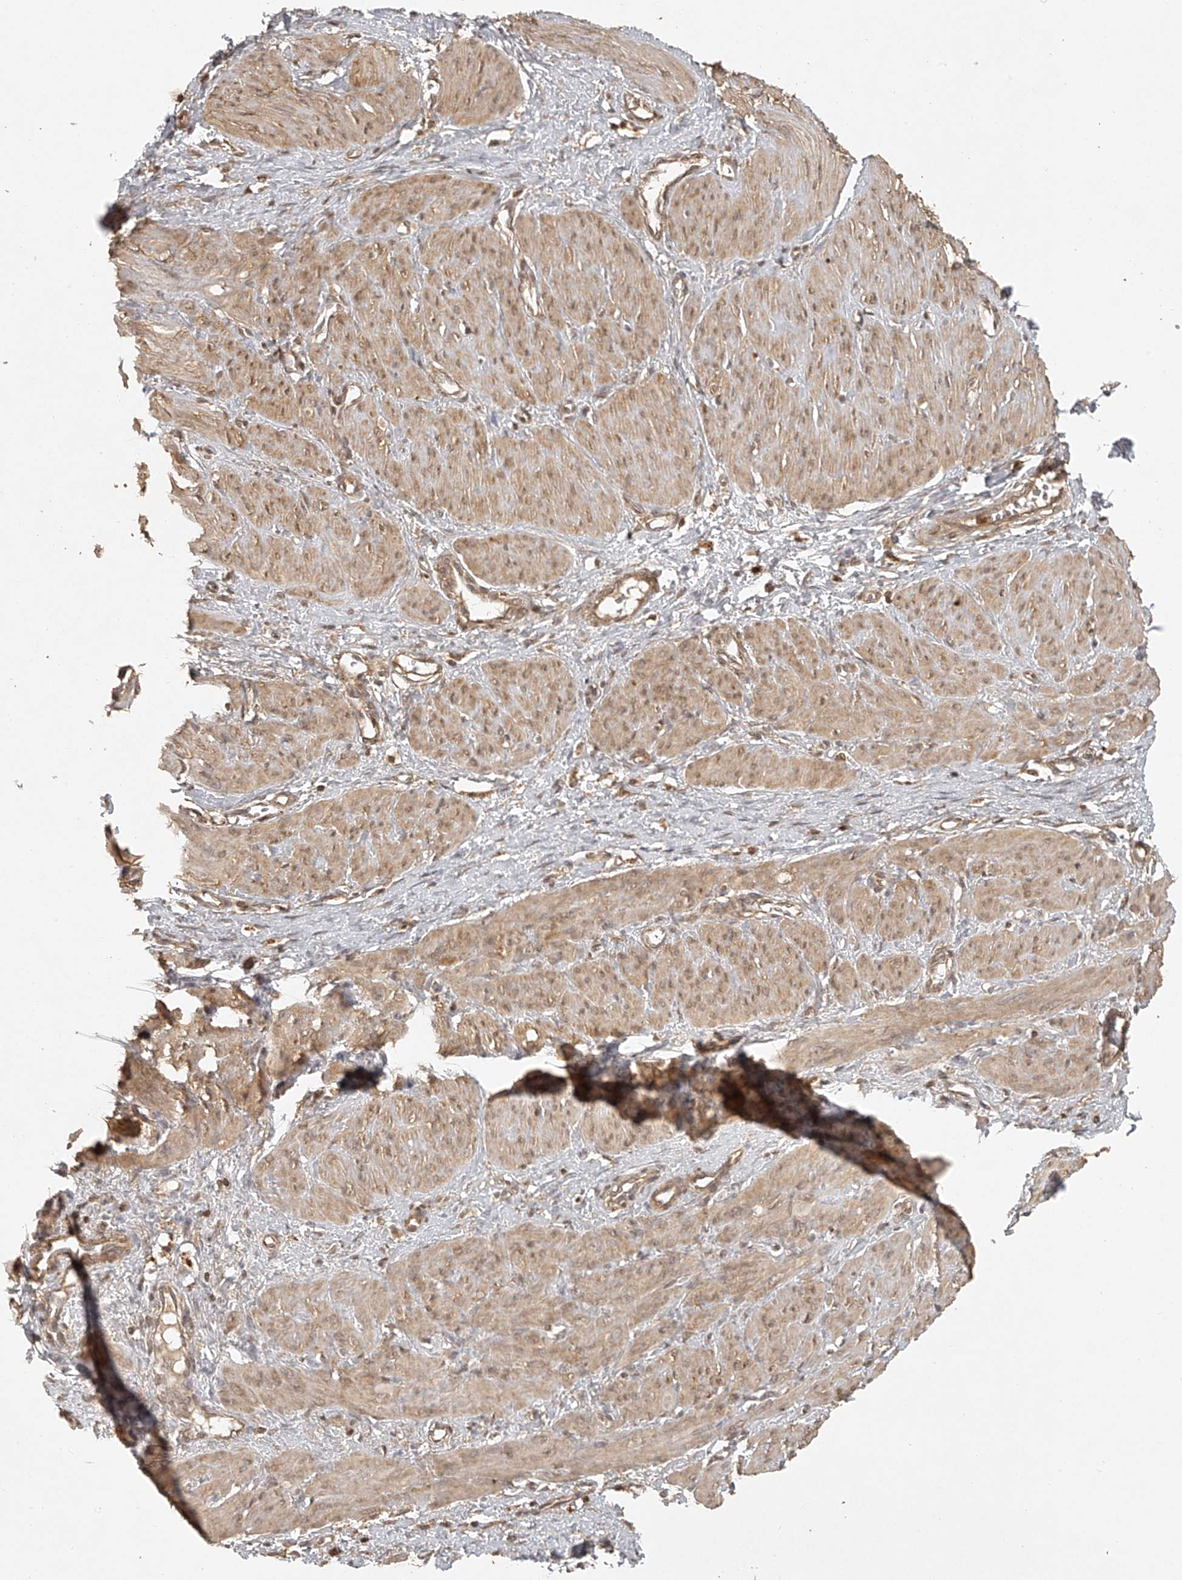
{"staining": {"intensity": "weak", "quantity": ">75%", "location": "cytoplasmic/membranous"}, "tissue": "smooth muscle", "cell_type": "Smooth muscle cells", "image_type": "normal", "snomed": [{"axis": "morphology", "description": "Normal tissue, NOS"}, {"axis": "topography", "description": "Endometrium"}], "caption": "Weak cytoplasmic/membranous protein expression is identified in approximately >75% of smooth muscle cells in smooth muscle. (DAB = brown stain, brightfield microscopy at high magnification).", "gene": "BCL2L11", "patient": {"sex": "female", "age": 33}}